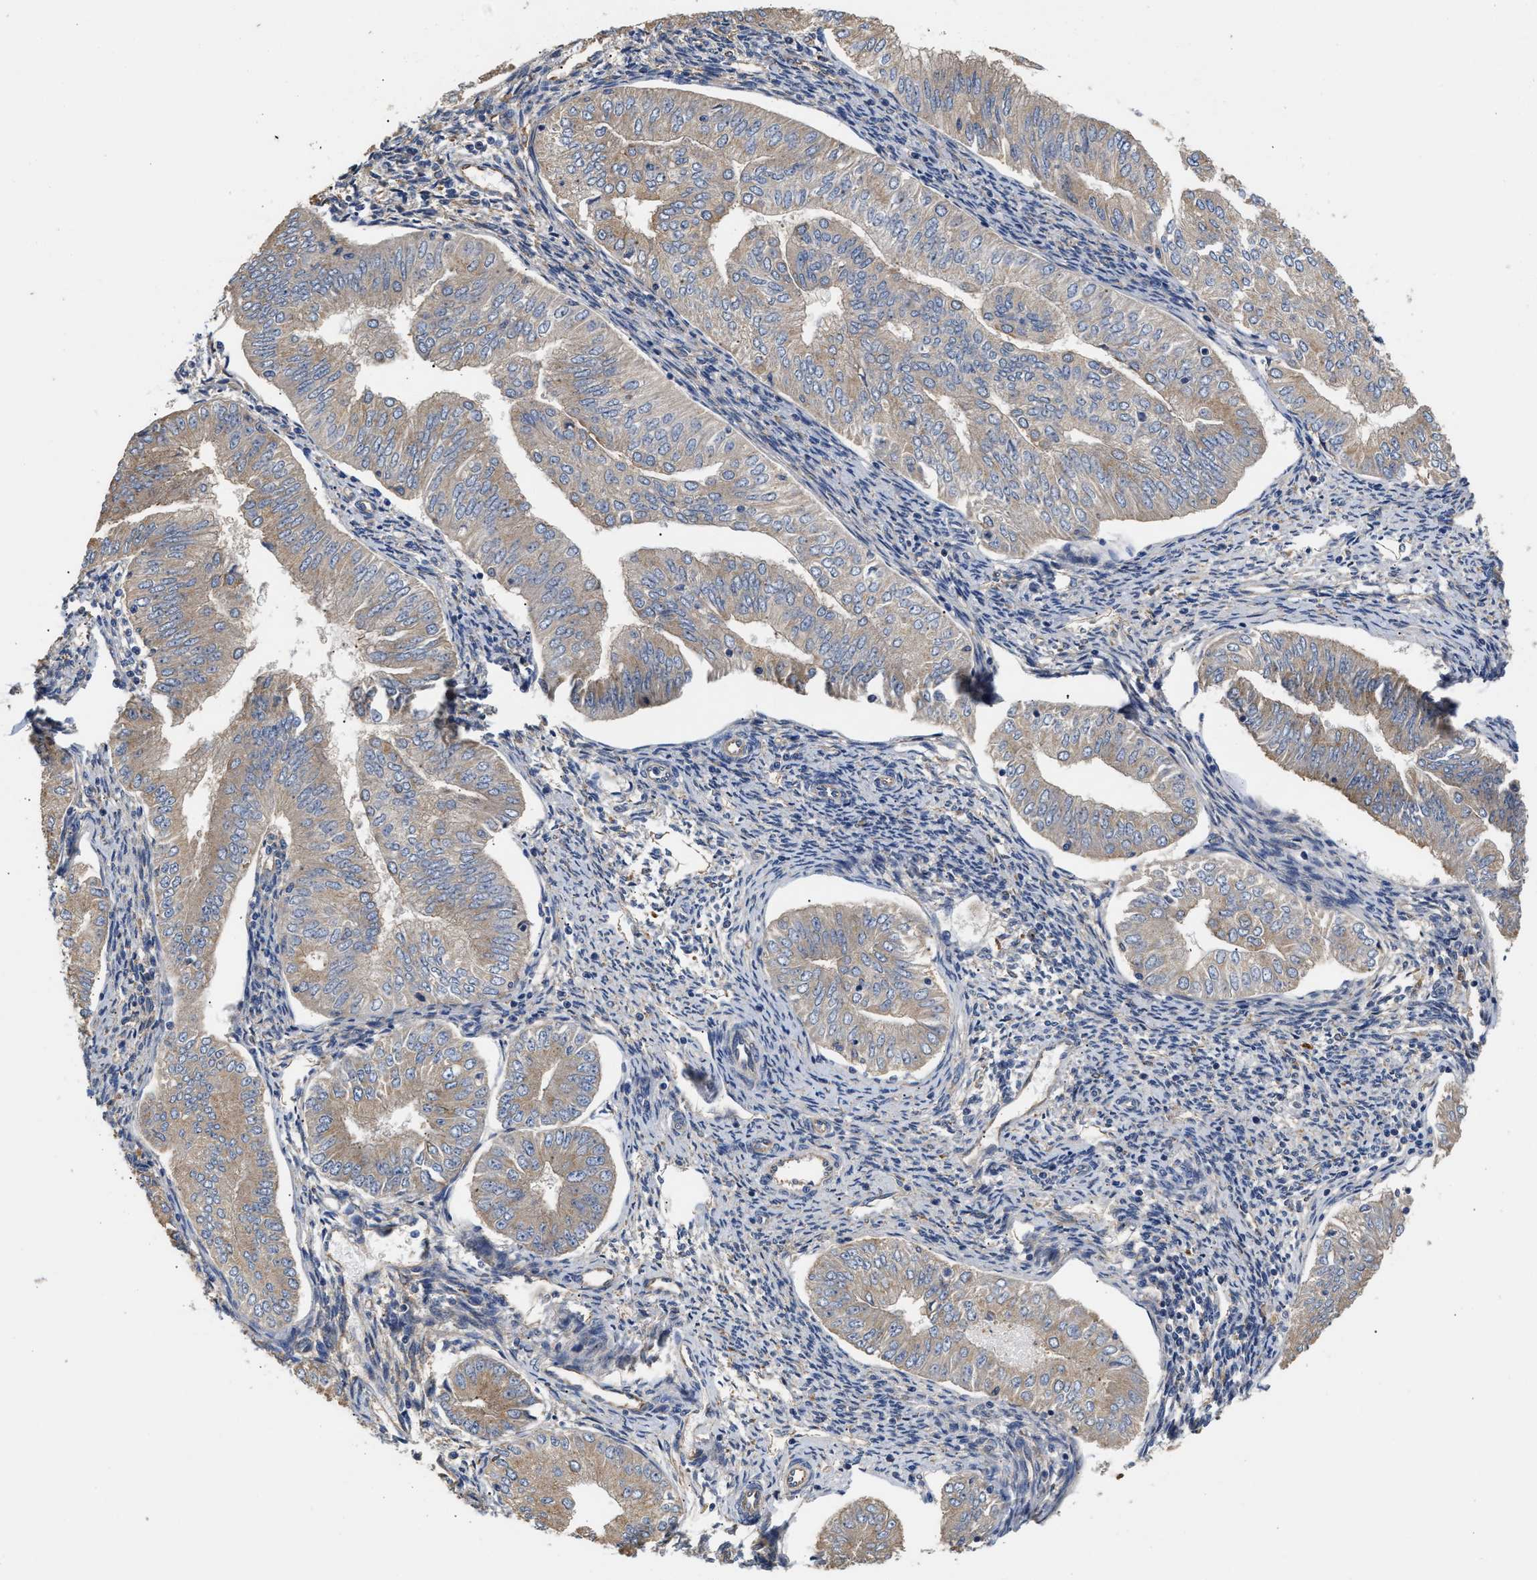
{"staining": {"intensity": "weak", "quantity": ">75%", "location": "cytoplasmic/membranous"}, "tissue": "endometrial cancer", "cell_type": "Tumor cells", "image_type": "cancer", "snomed": [{"axis": "morphology", "description": "Normal tissue, NOS"}, {"axis": "morphology", "description": "Adenocarcinoma, NOS"}, {"axis": "topography", "description": "Endometrium"}], "caption": "Adenocarcinoma (endometrial) was stained to show a protein in brown. There is low levels of weak cytoplasmic/membranous positivity in approximately >75% of tumor cells. The staining was performed using DAB (3,3'-diaminobenzidine) to visualize the protein expression in brown, while the nuclei were stained in blue with hematoxylin (Magnification: 20x).", "gene": "KLB", "patient": {"sex": "female", "age": 53}}